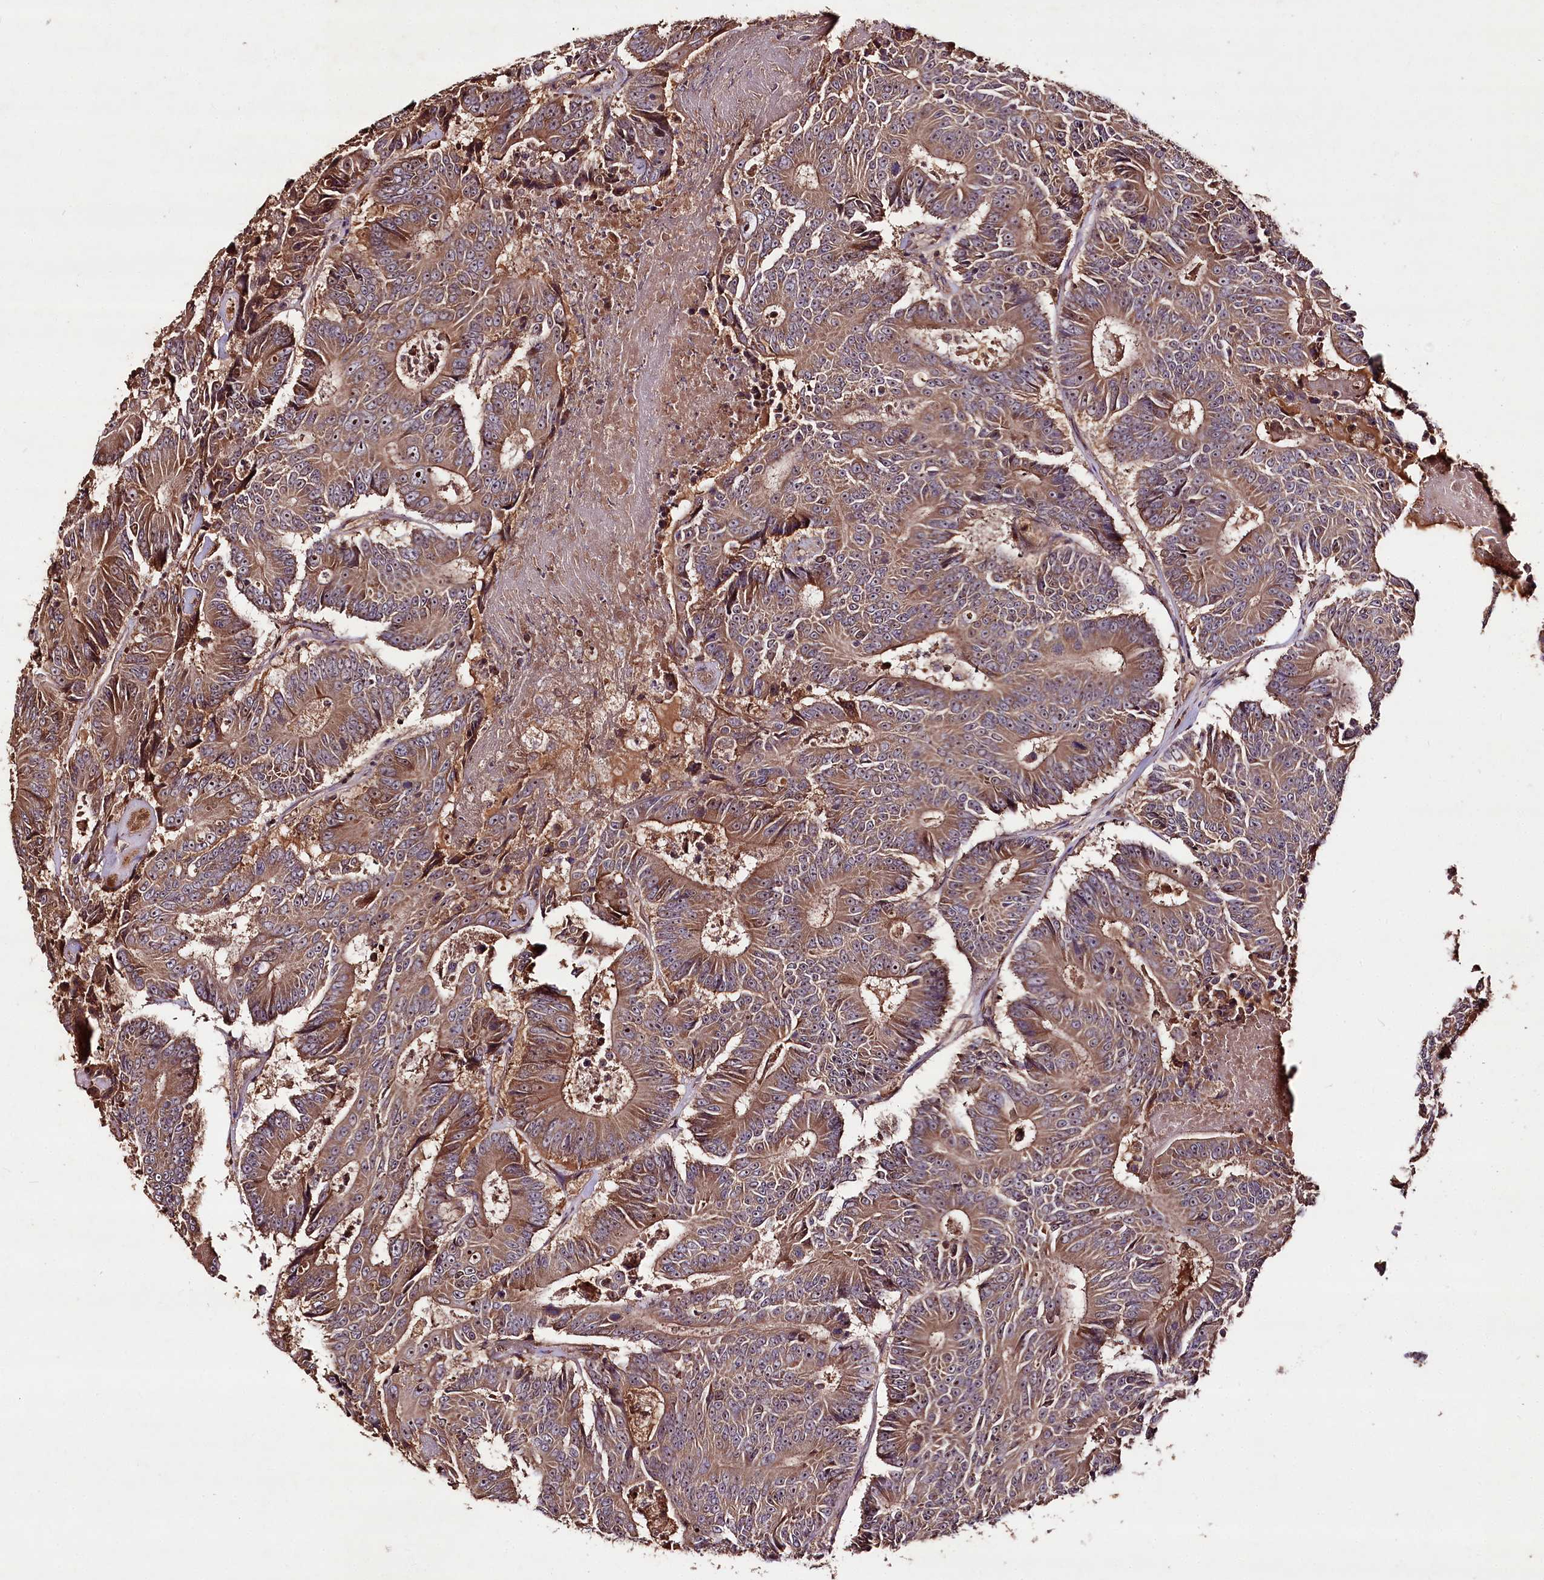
{"staining": {"intensity": "moderate", "quantity": ">75%", "location": "cytoplasmic/membranous,nuclear"}, "tissue": "colorectal cancer", "cell_type": "Tumor cells", "image_type": "cancer", "snomed": [{"axis": "morphology", "description": "Adenocarcinoma, NOS"}, {"axis": "topography", "description": "Colon"}], "caption": "The photomicrograph reveals staining of colorectal cancer, revealing moderate cytoplasmic/membranous and nuclear protein staining (brown color) within tumor cells. Nuclei are stained in blue.", "gene": "FAM53B", "patient": {"sex": "male", "age": 83}}